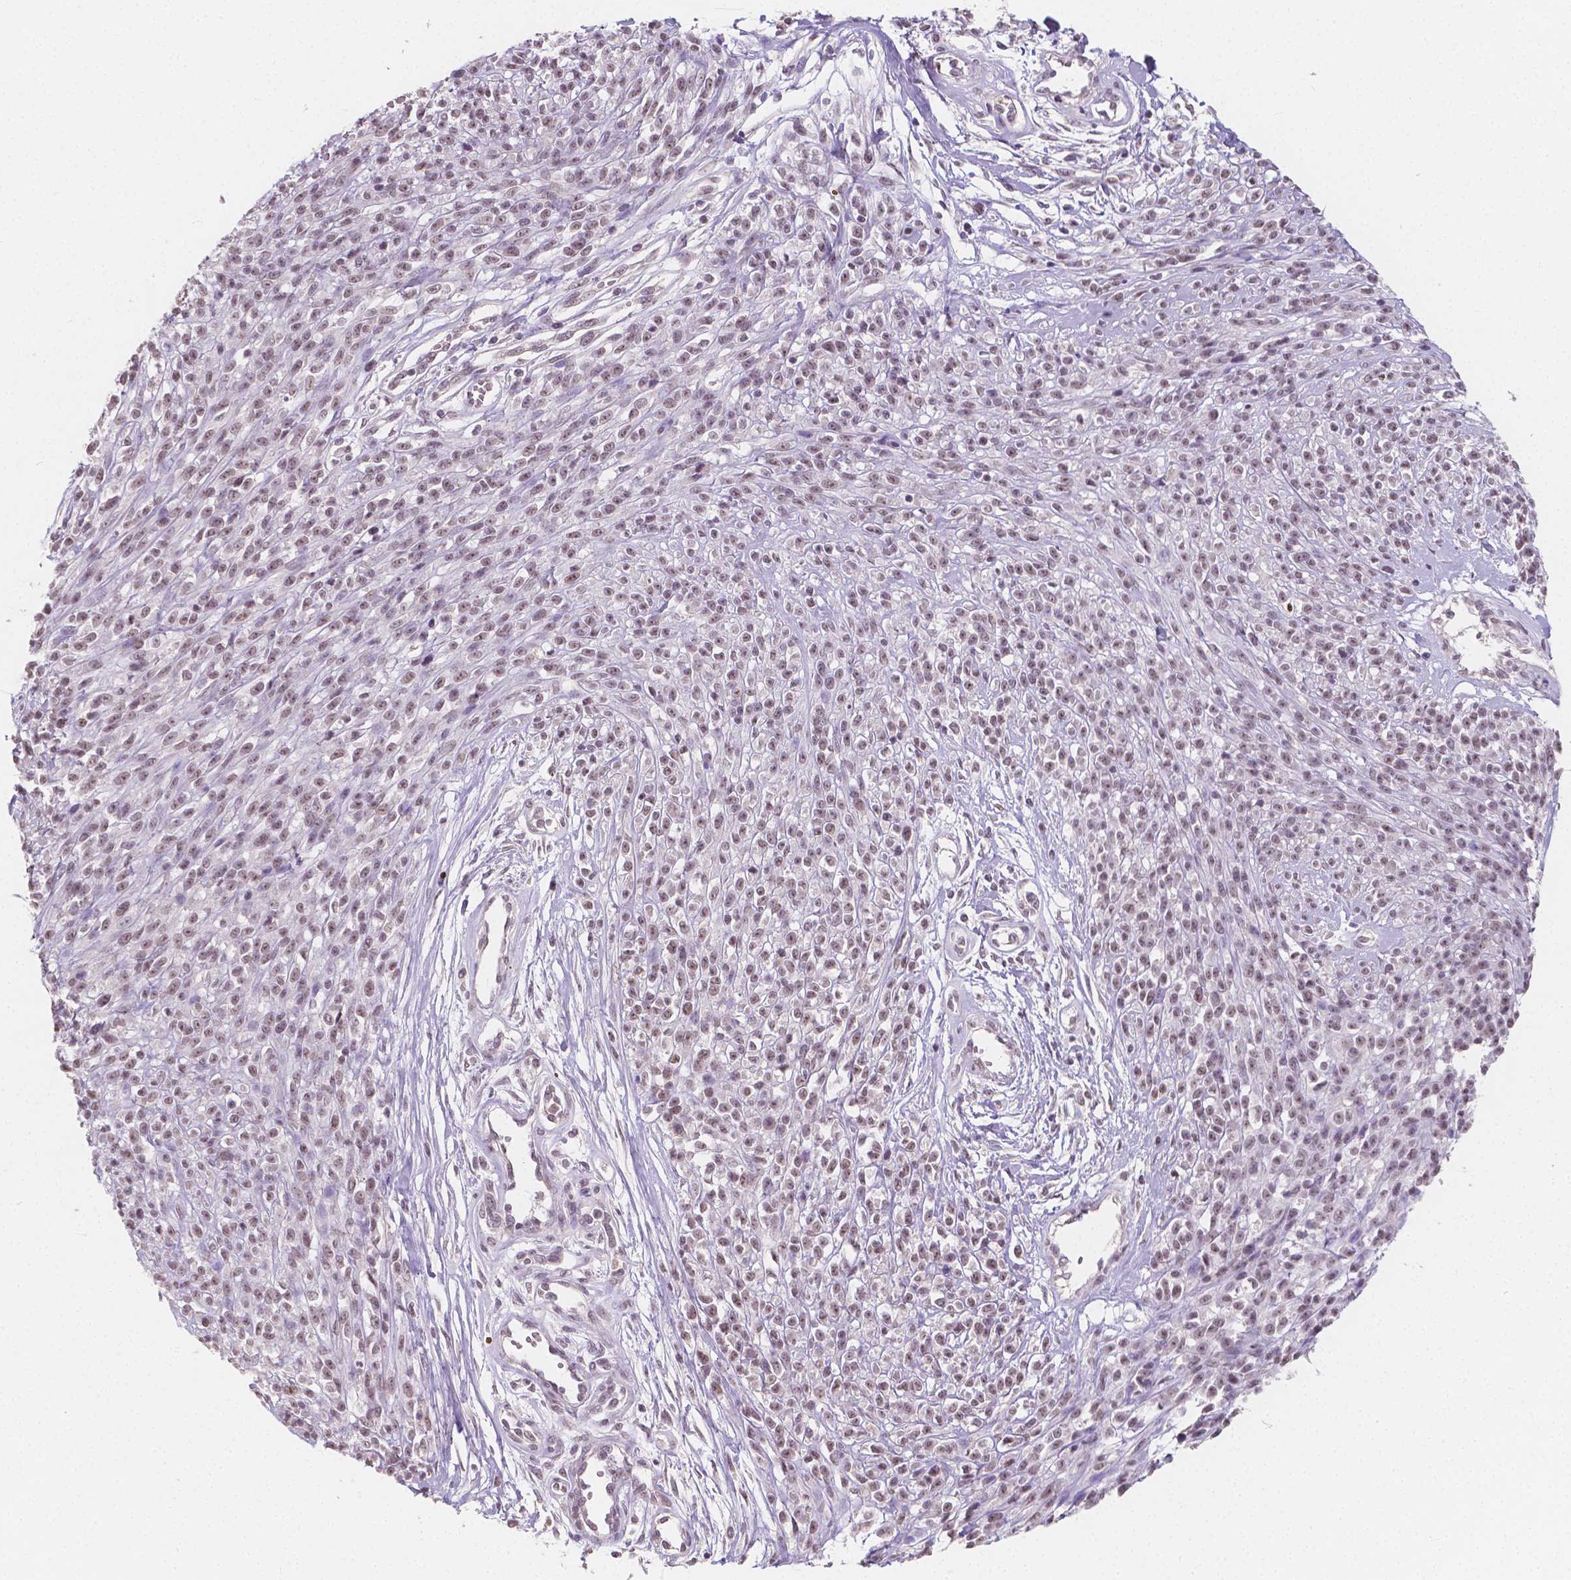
{"staining": {"intensity": "weak", "quantity": ">75%", "location": "nuclear"}, "tissue": "melanoma", "cell_type": "Tumor cells", "image_type": "cancer", "snomed": [{"axis": "morphology", "description": "Malignant melanoma, NOS"}, {"axis": "topography", "description": "Skin"}, {"axis": "topography", "description": "Skin of trunk"}], "caption": "A brown stain shows weak nuclear staining of a protein in human melanoma tumor cells.", "gene": "NOLC1", "patient": {"sex": "male", "age": 74}}